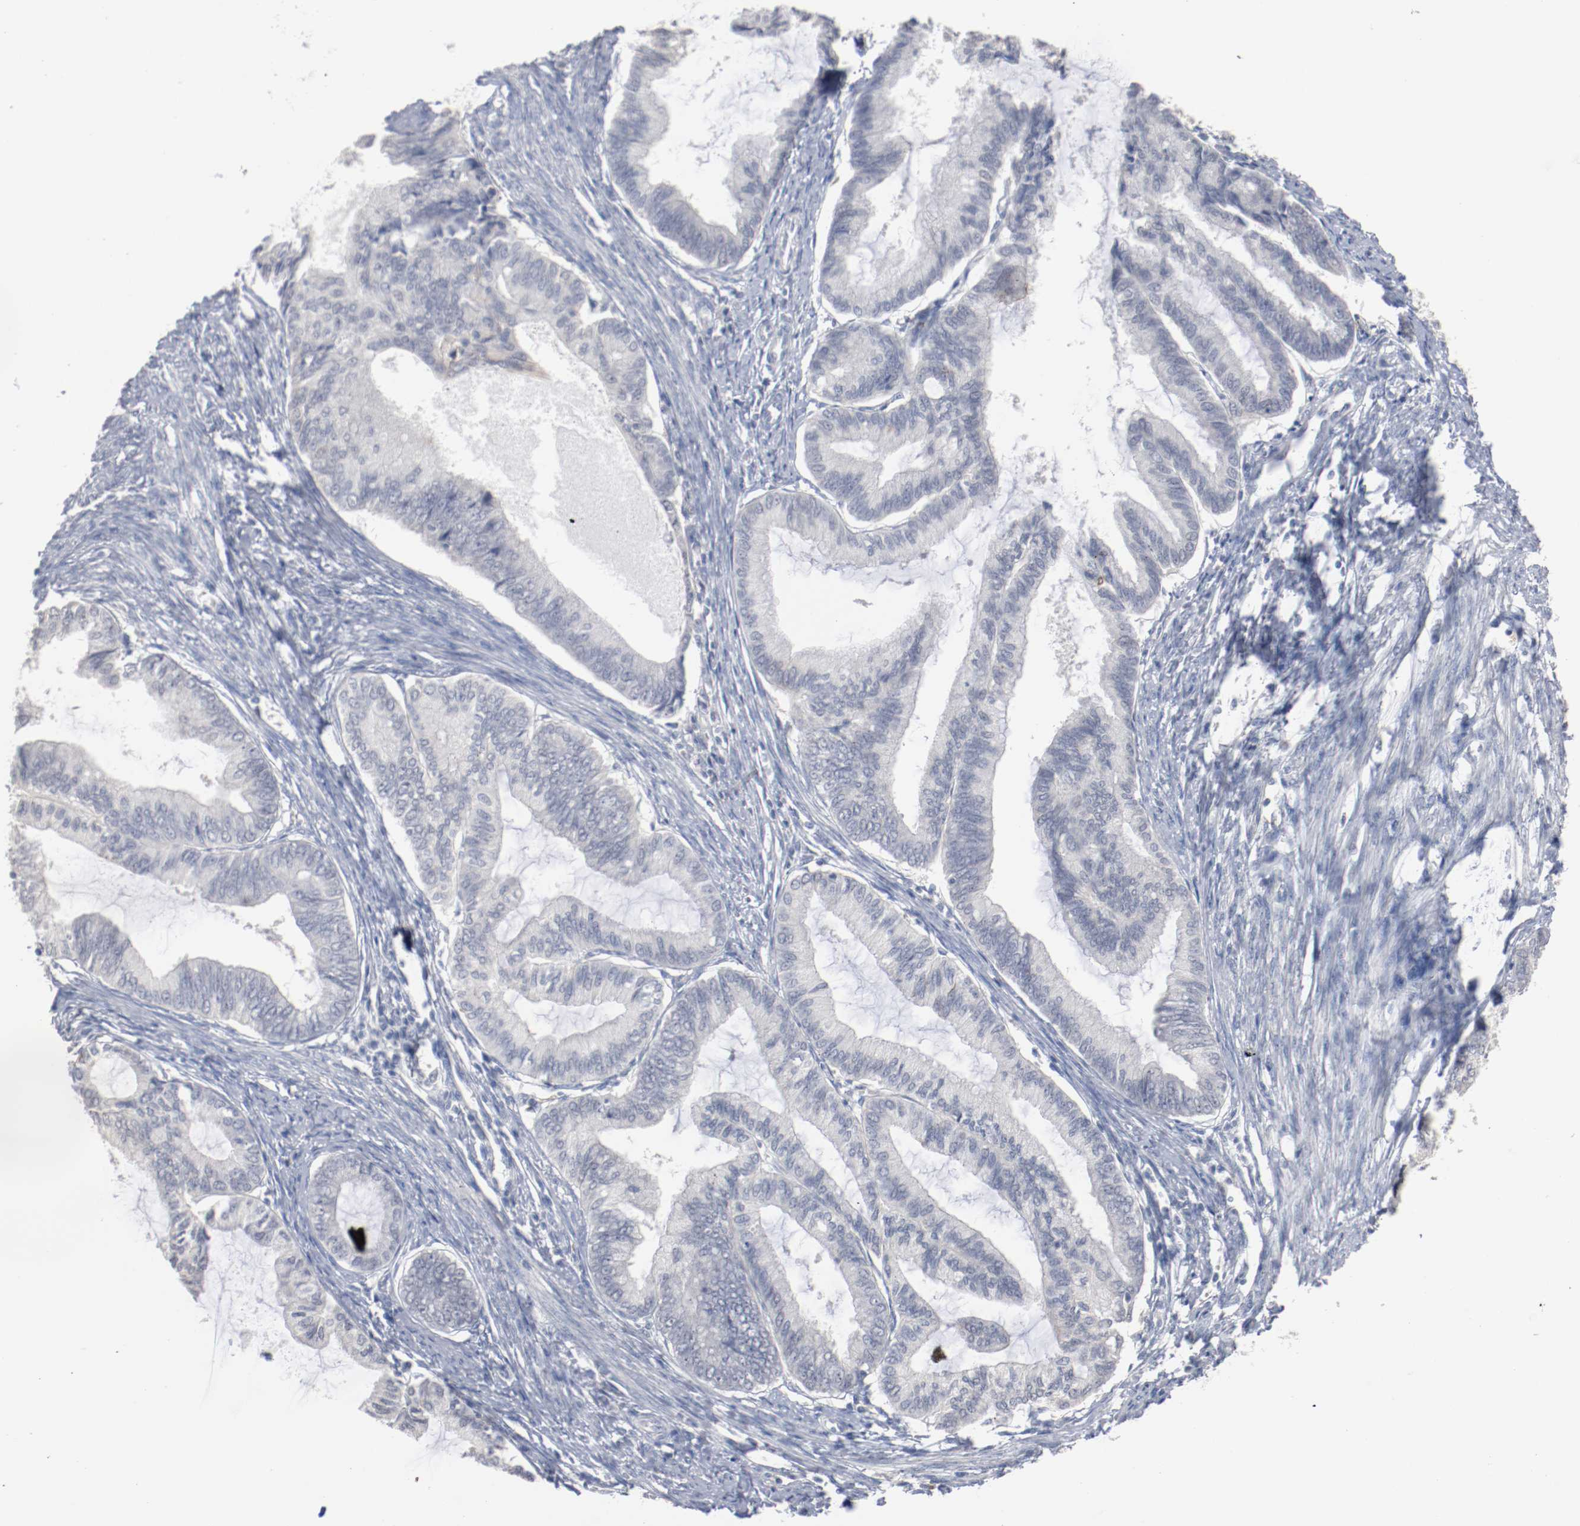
{"staining": {"intensity": "negative", "quantity": "none", "location": "none"}, "tissue": "endometrial cancer", "cell_type": "Tumor cells", "image_type": "cancer", "snomed": [{"axis": "morphology", "description": "Adenocarcinoma, NOS"}, {"axis": "topography", "description": "Endometrium"}], "caption": "A micrograph of adenocarcinoma (endometrial) stained for a protein displays no brown staining in tumor cells.", "gene": "ERICH1", "patient": {"sex": "female", "age": 86}}